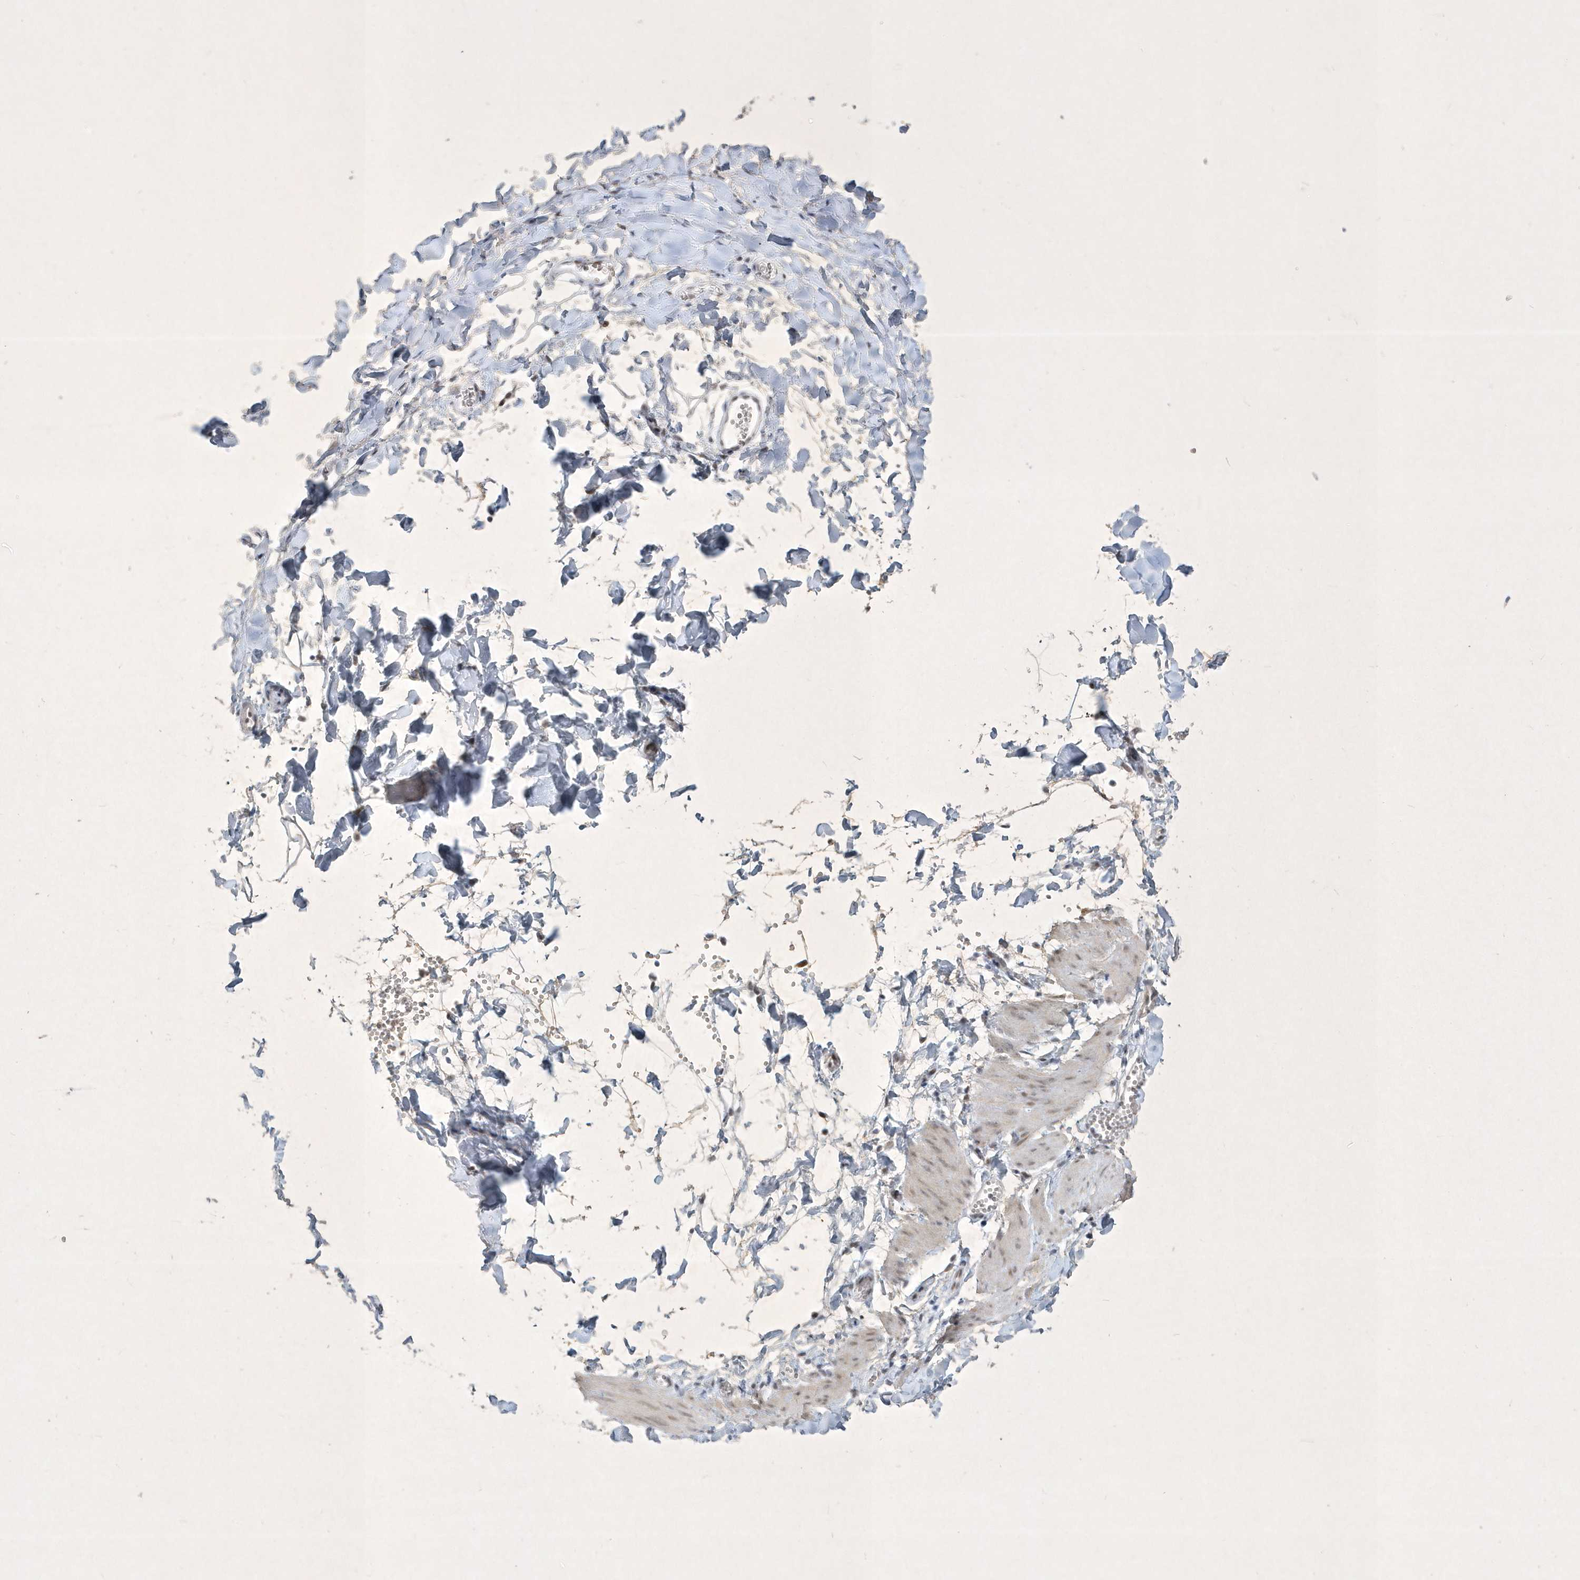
{"staining": {"intensity": "negative", "quantity": "none", "location": "none"}, "tissue": "adipose tissue", "cell_type": "Adipocytes", "image_type": "normal", "snomed": [{"axis": "morphology", "description": "Normal tissue, NOS"}, {"axis": "topography", "description": "Gallbladder"}, {"axis": "topography", "description": "Peripheral nerve tissue"}], "caption": "Adipose tissue stained for a protein using immunohistochemistry (IHC) reveals no expression adipocytes.", "gene": "ZBTB9", "patient": {"sex": "male", "age": 38}}